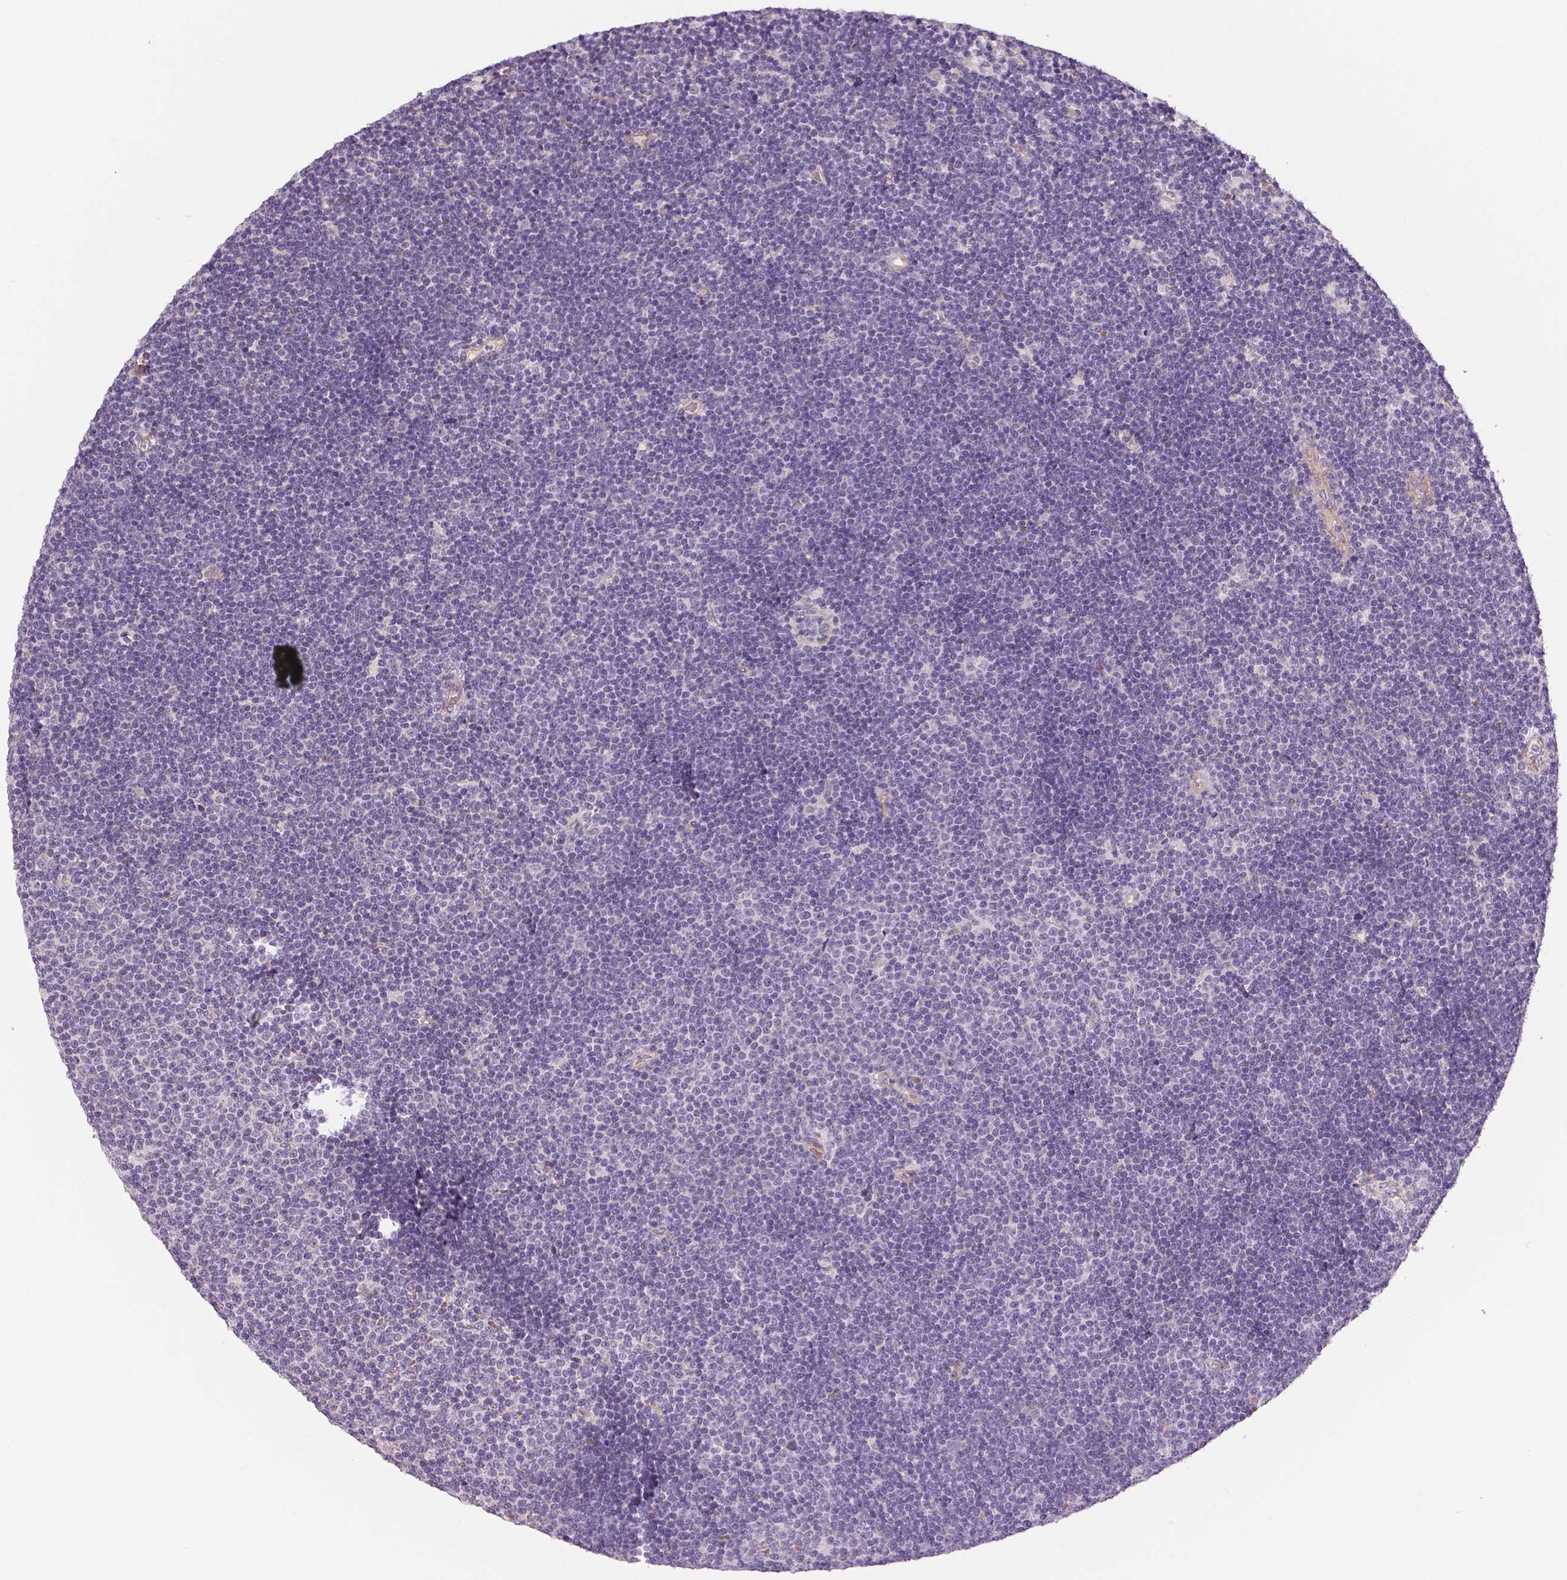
{"staining": {"intensity": "negative", "quantity": "none", "location": "none"}, "tissue": "lymphoma", "cell_type": "Tumor cells", "image_type": "cancer", "snomed": [{"axis": "morphology", "description": "Malignant lymphoma, non-Hodgkin's type, Low grade"}, {"axis": "topography", "description": "Brain"}], "caption": "Immunohistochemistry (IHC) histopathology image of neoplastic tissue: malignant lymphoma, non-Hodgkin's type (low-grade) stained with DAB reveals no significant protein staining in tumor cells.", "gene": "FLT1", "patient": {"sex": "female", "age": 66}}